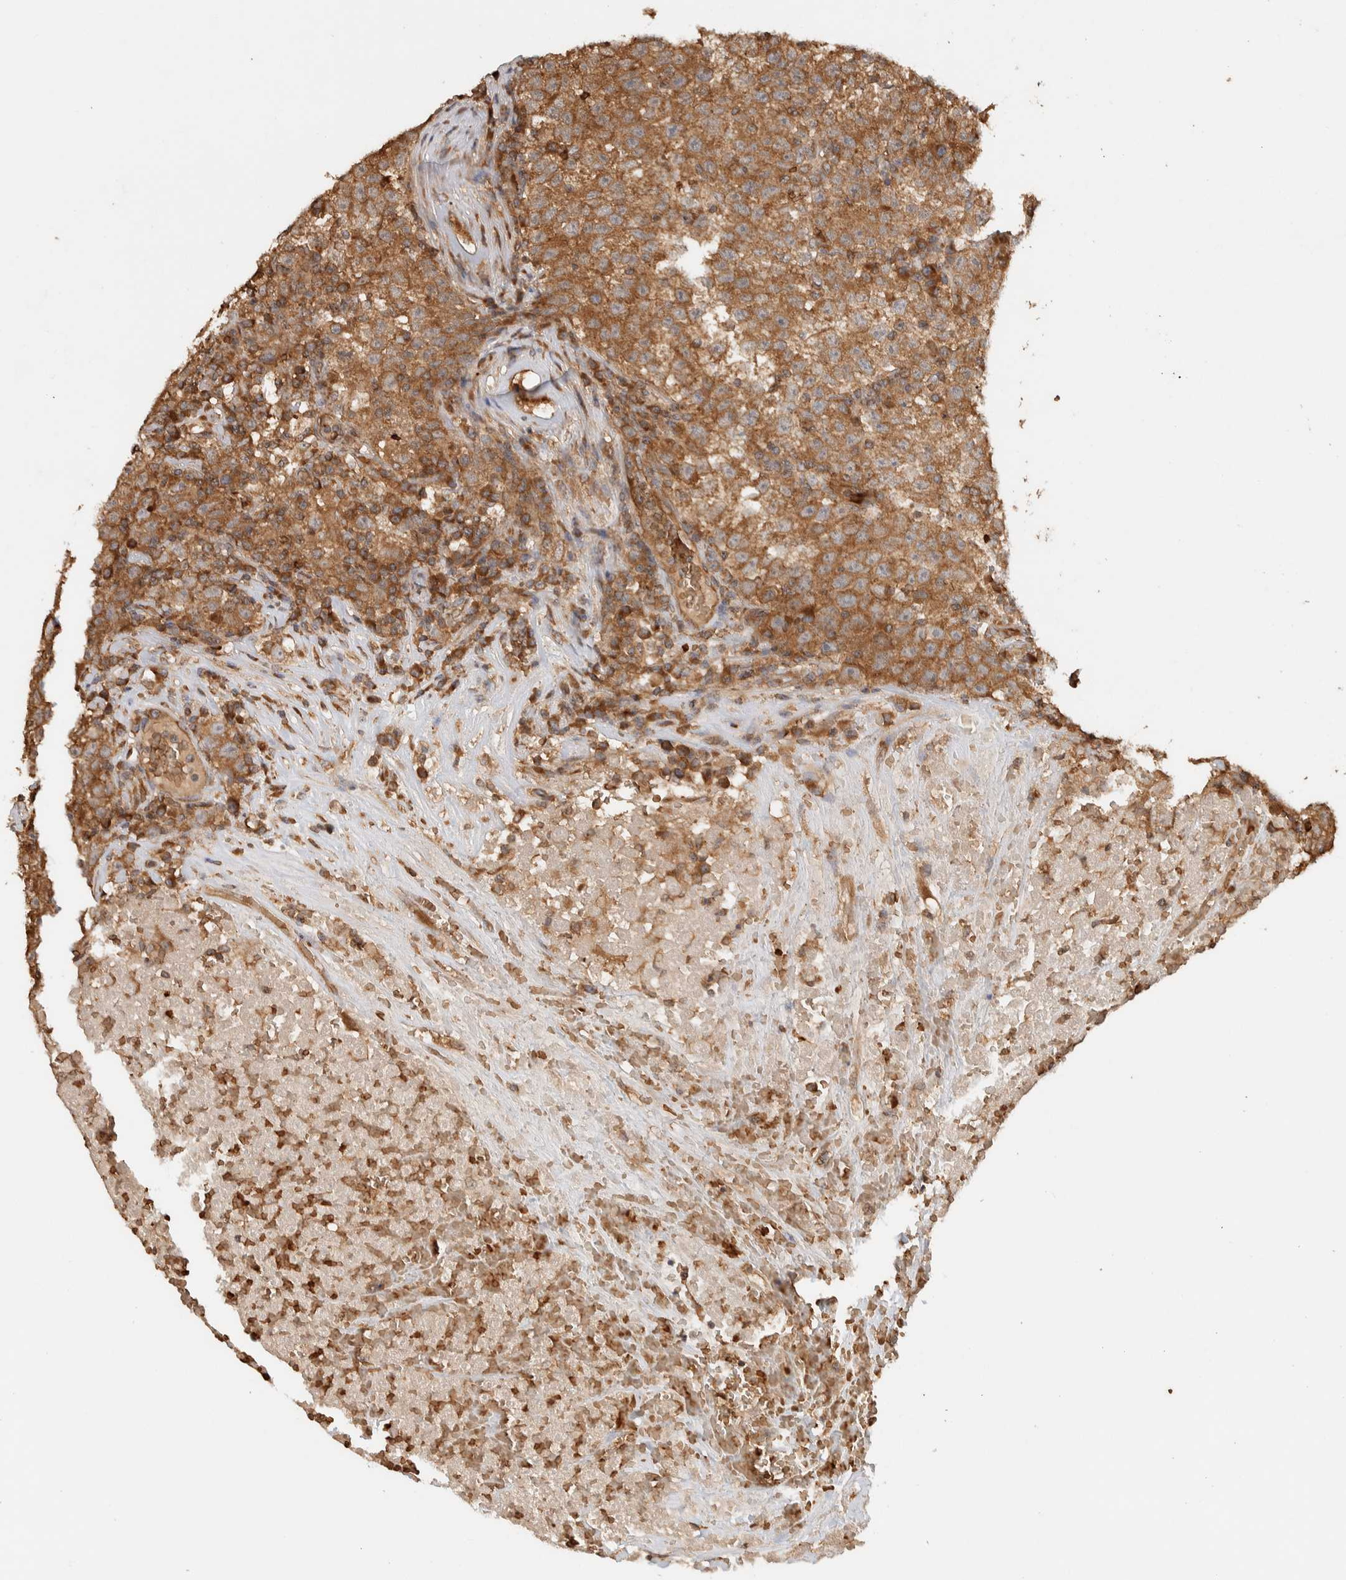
{"staining": {"intensity": "moderate", "quantity": ">75%", "location": "cytoplasmic/membranous"}, "tissue": "testis cancer", "cell_type": "Tumor cells", "image_type": "cancer", "snomed": [{"axis": "morphology", "description": "Seminoma, NOS"}, {"axis": "topography", "description": "Testis"}], "caption": "Protein expression analysis of human seminoma (testis) reveals moderate cytoplasmic/membranous positivity in about >75% of tumor cells.", "gene": "TTI2", "patient": {"sex": "male", "age": 22}}